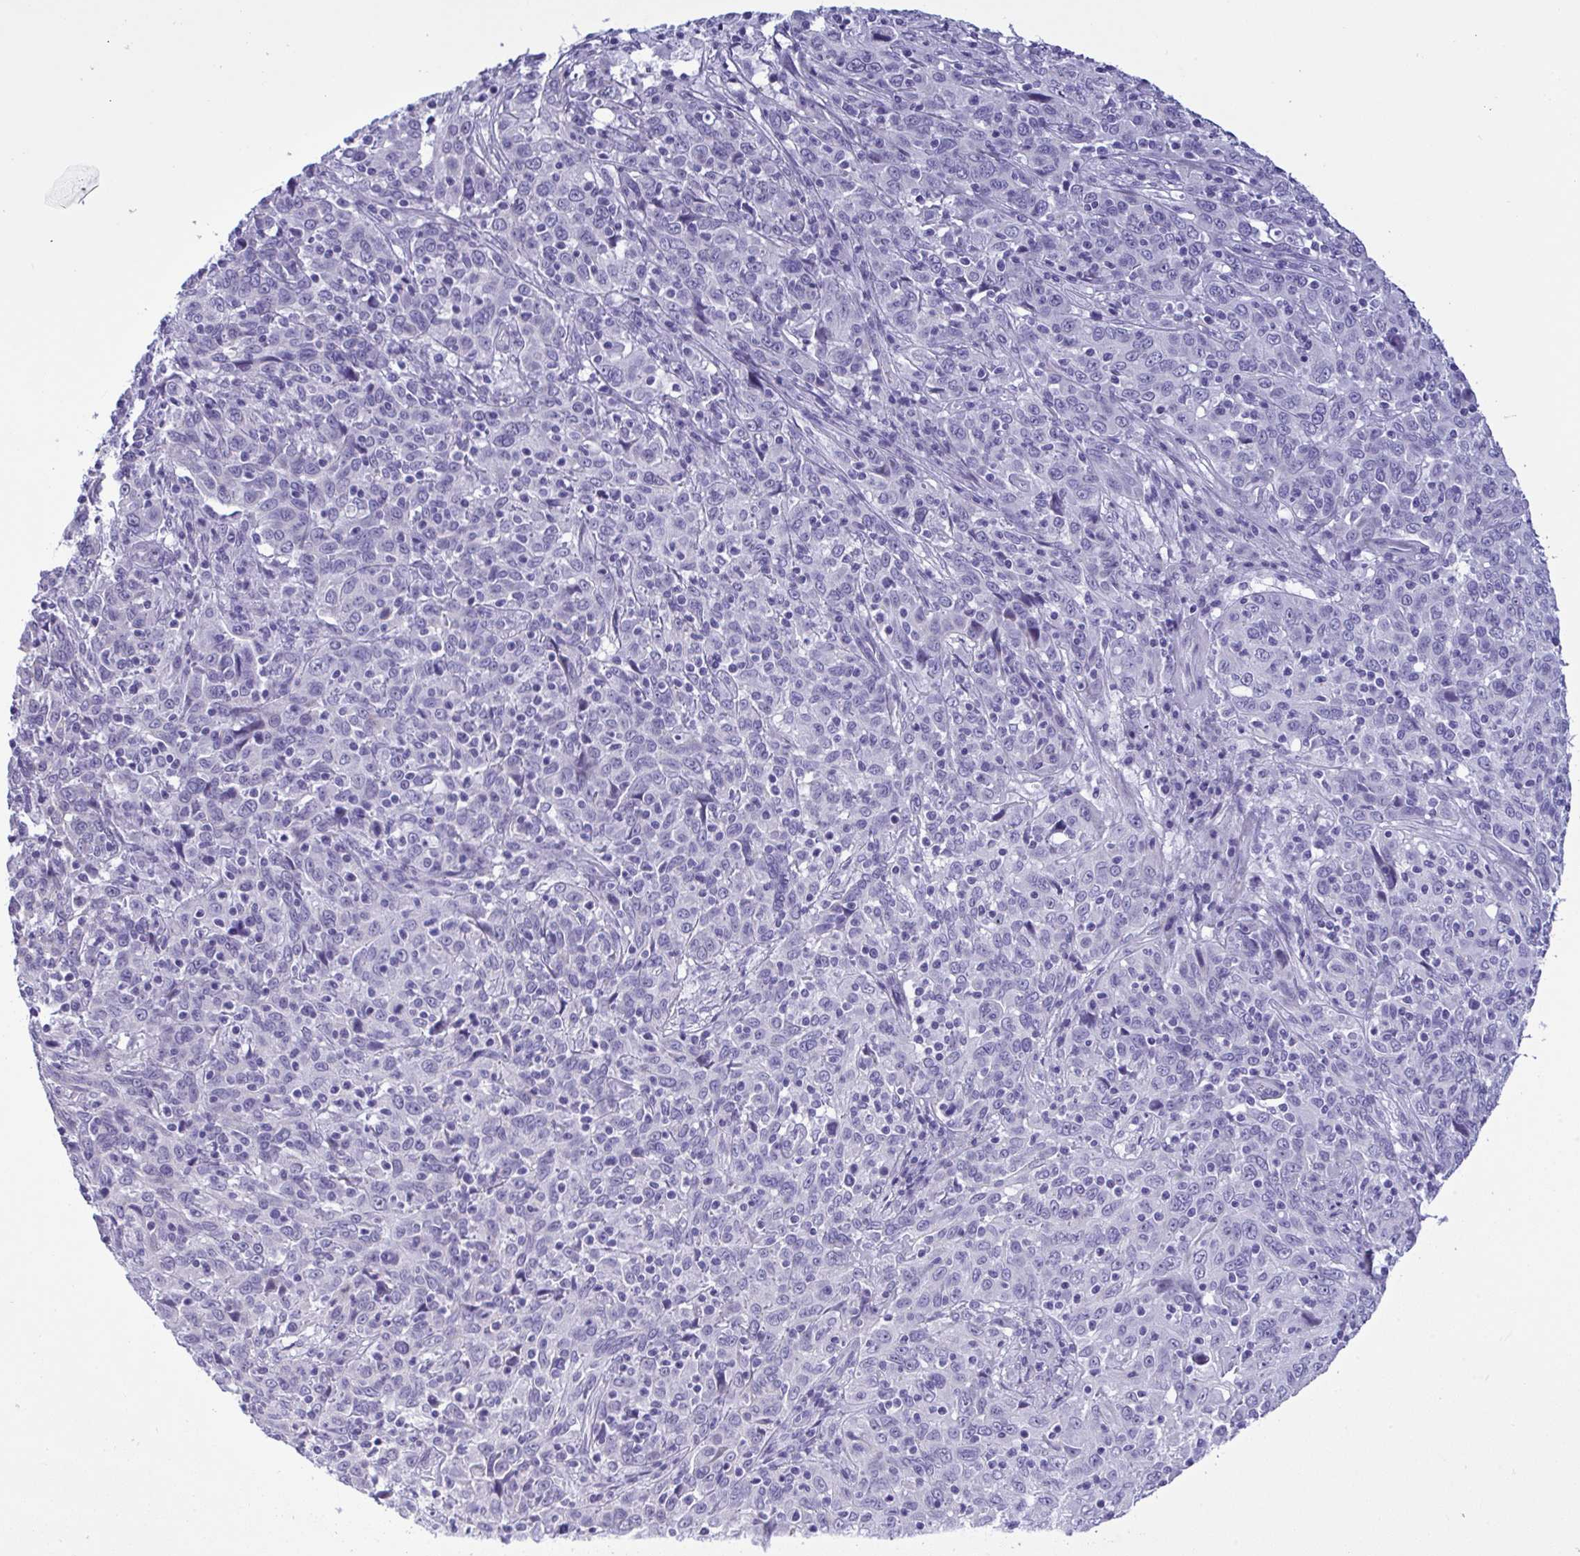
{"staining": {"intensity": "negative", "quantity": "none", "location": "none"}, "tissue": "cervical cancer", "cell_type": "Tumor cells", "image_type": "cancer", "snomed": [{"axis": "morphology", "description": "Squamous cell carcinoma, NOS"}, {"axis": "topography", "description": "Cervix"}], "caption": "DAB immunohistochemical staining of cervical cancer reveals no significant expression in tumor cells.", "gene": "YBX2", "patient": {"sex": "female", "age": 46}}